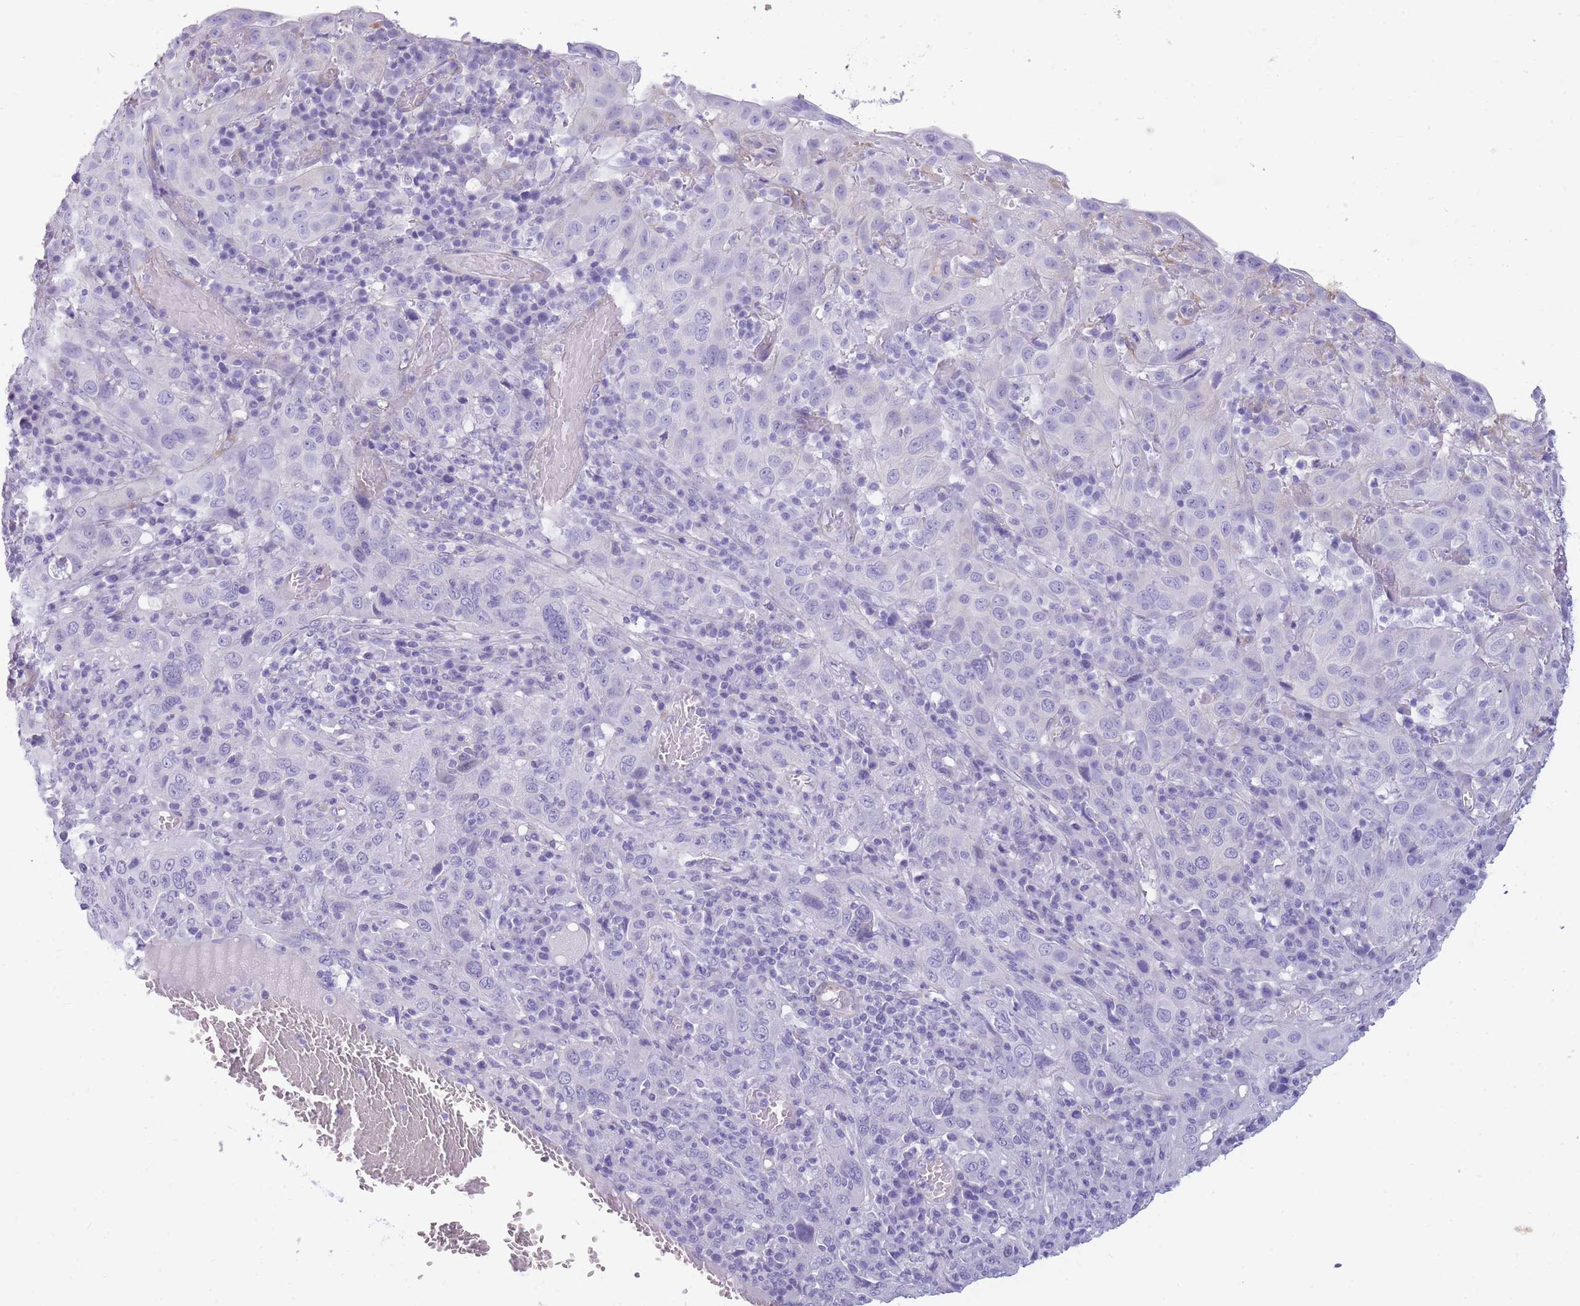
{"staining": {"intensity": "negative", "quantity": "none", "location": "none"}, "tissue": "cervical cancer", "cell_type": "Tumor cells", "image_type": "cancer", "snomed": [{"axis": "morphology", "description": "Squamous cell carcinoma, NOS"}, {"axis": "topography", "description": "Cervix"}], "caption": "Immunohistochemical staining of human cervical cancer displays no significant expression in tumor cells.", "gene": "MTSS2", "patient": {"sex": "female", "age": 46}}